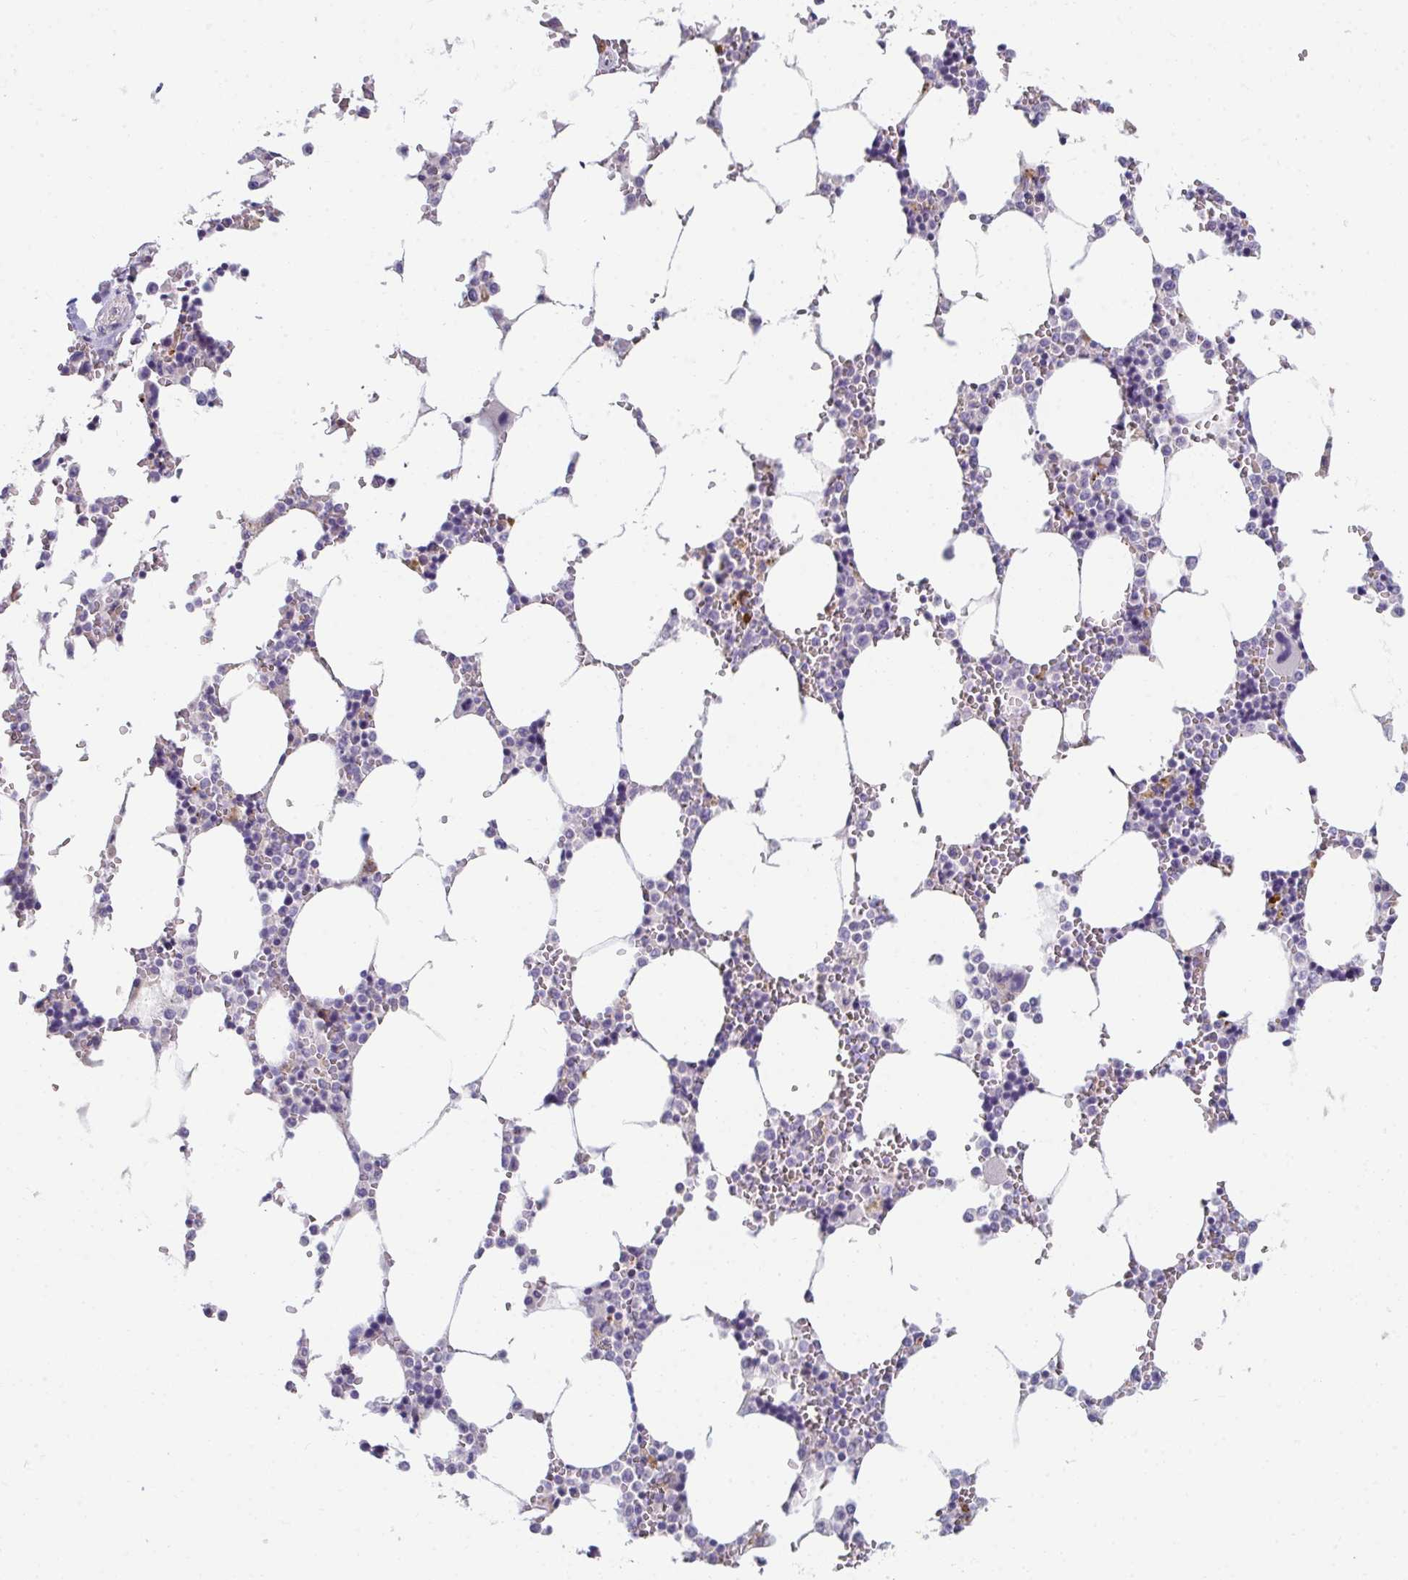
{"staining": {"intensity": "strong", "quantity": "<25%", "location": "cytoplasmic/membranous"}, "tissue": "bone marrow", "cell_type": "Hematopoietic cells", "image_type": "normal", "snomed": [{"axis": "morphology", "description": "Normal tissue, NOS"}, {"axis": "topography", "description": "Bone marrow"}], "caption": "High-power microscopy captured an immunohistochemistry photomicrograph of benign bone marrow, revealing strong cytoplasmic/membranous expression in approximately <25% of hematopoietic cells.", "gene": "EIF1AD", "patient": {"sex": "male", "age": 64}}